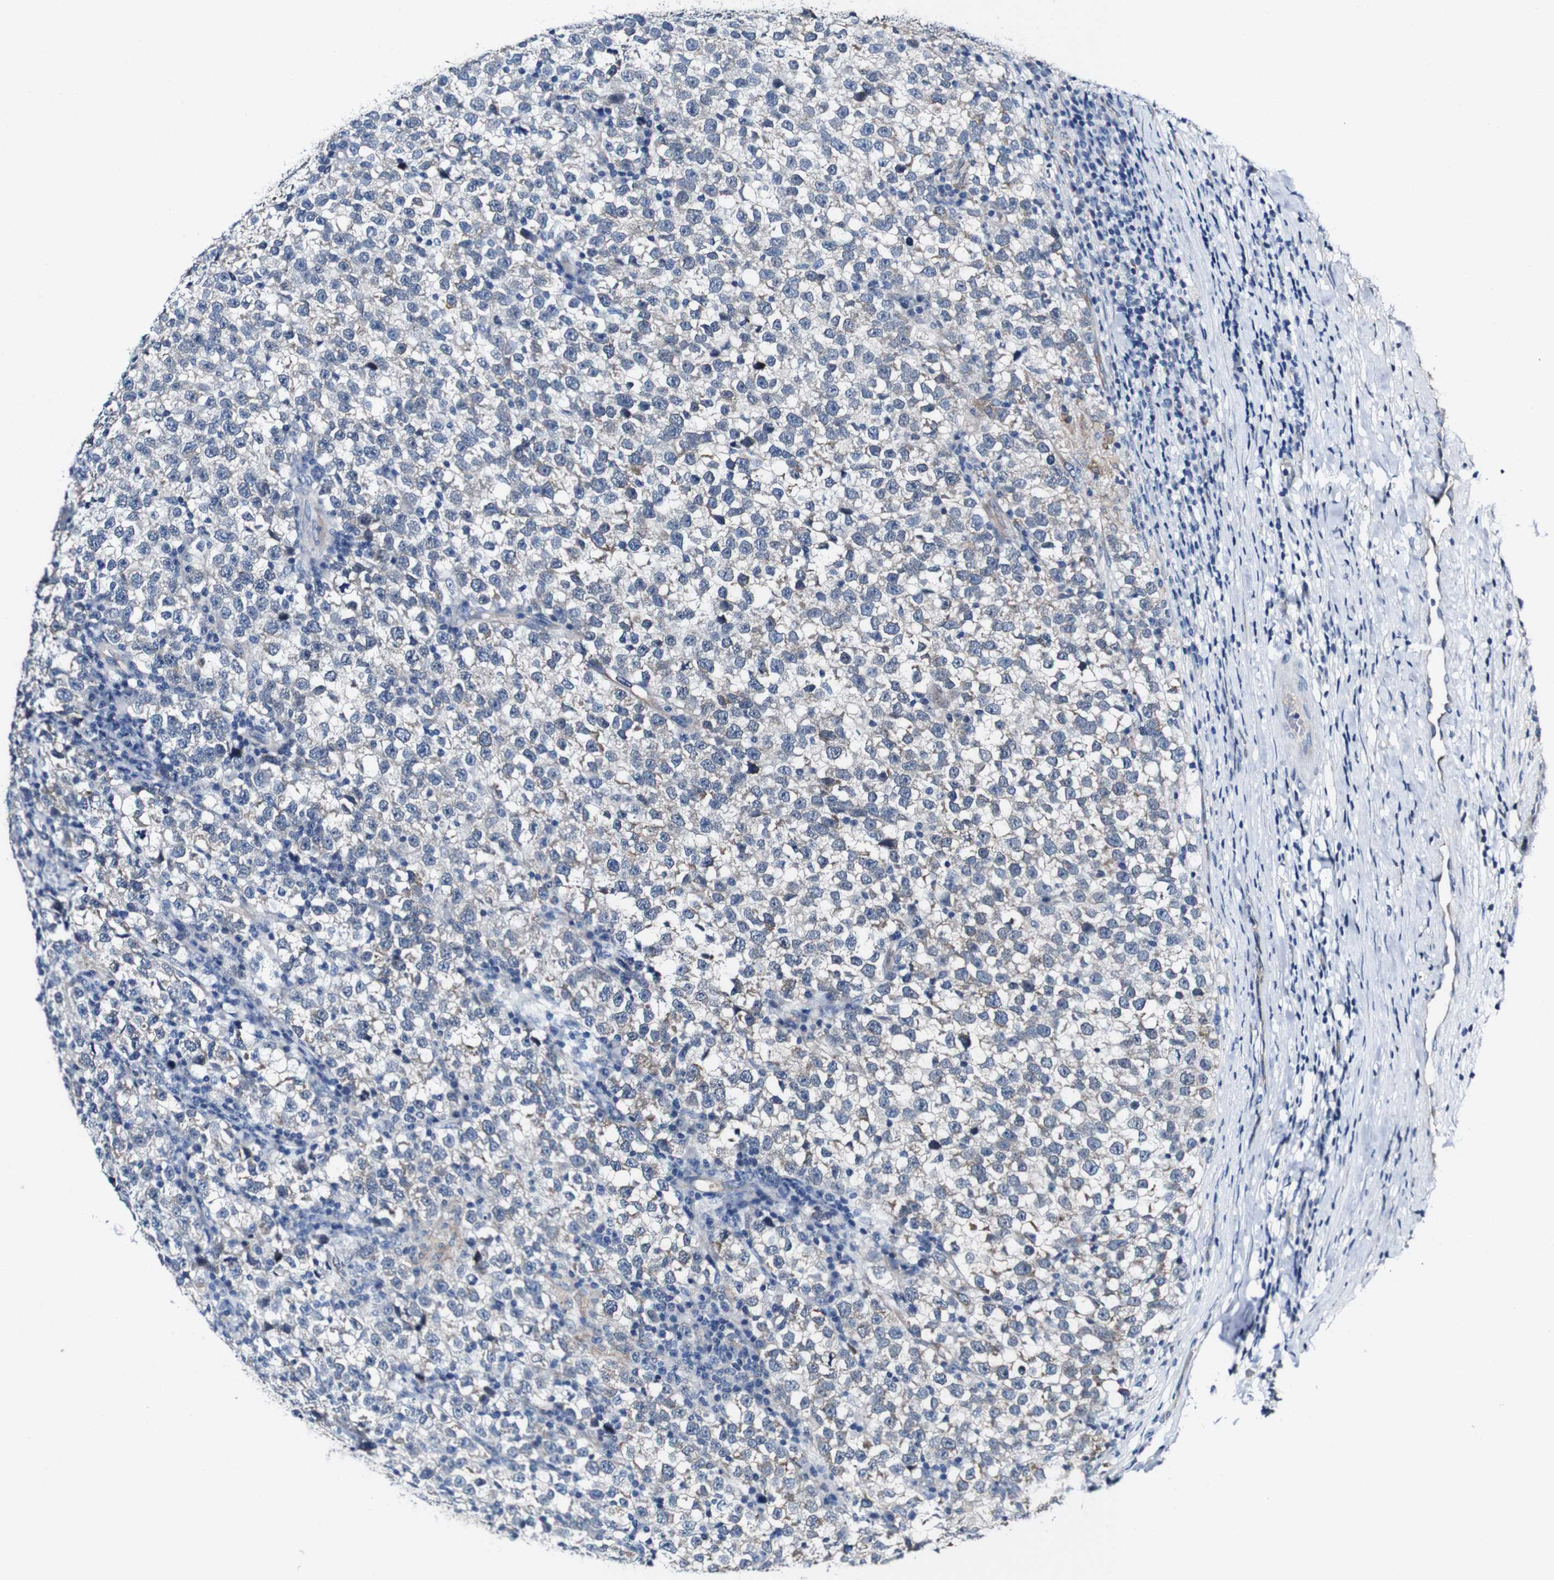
{"staining": {"intensity": "negative", "quantity": "none", "location": "none"}, "tissue": "testis cancer", "cell_type": "Tumor cells", "image_type": "cancer", "snomed": [{"axis": "morphology", "description": "Normal tissue, NOS"}, {"axis": "morphology", "description": "Seminoma, NOS"}, {"axis": "topography", "description": "Testis"}], "caption": "Human testis cancer stained for a protein using immunohistochemistry (IHC) displays no expression in tumor cells.", "gene": "GRAMD1A", "patient": {"sex": "male", "age": 43}}